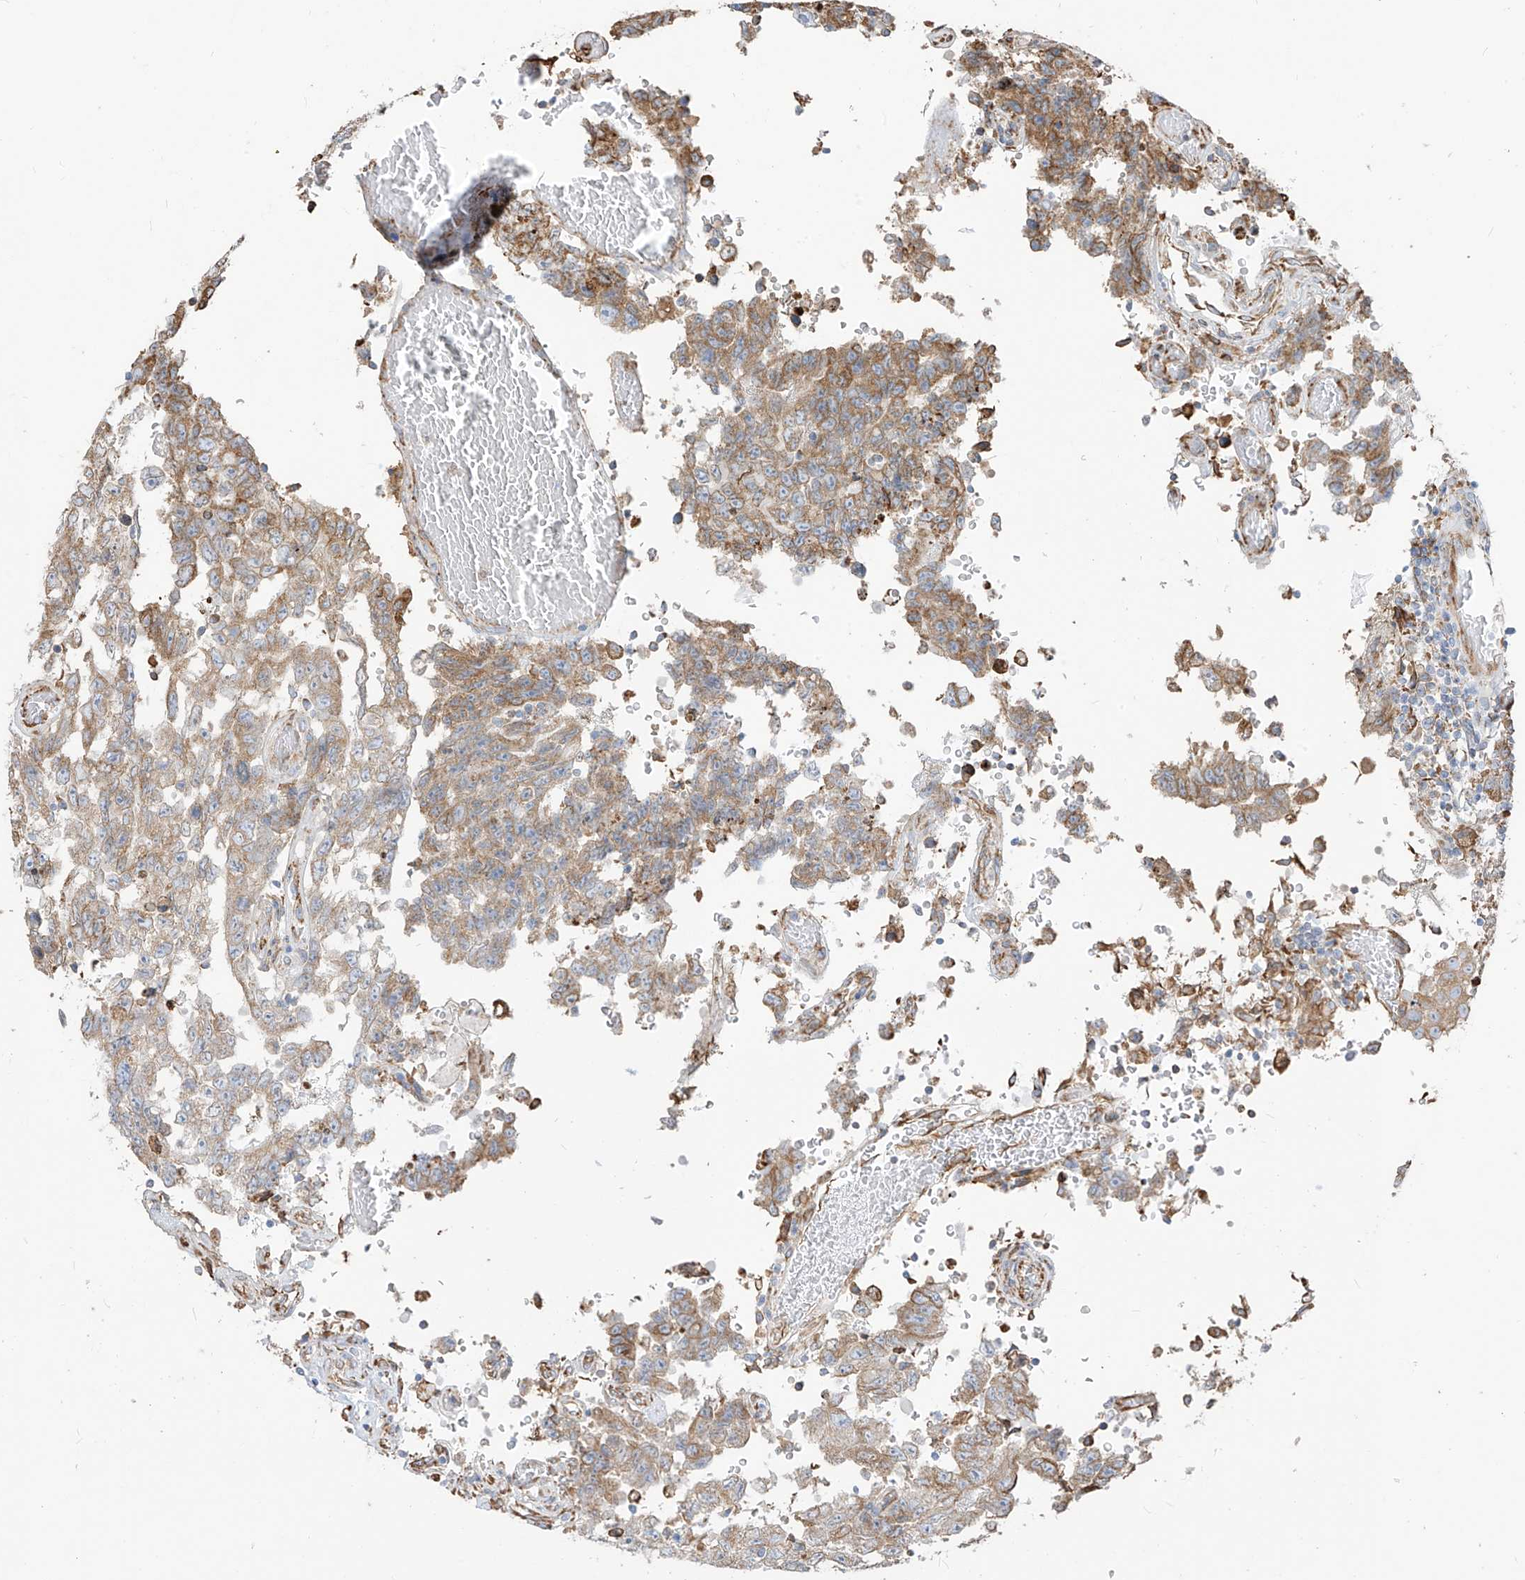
{"staining": {"intensity": "moderate", "quantity": ">75%", "location": "cytoplasmic/membranous"}, "tissue": "testis cancer", "cell_type": "Tumor cells", "image_type": "cancer", "snomed": [{"axis": "morphology", "description": "Carcinoma, Embryonal, NOS"}, {"axis": "topography", "description": "Testis"}], "caption": "An image of human embryonal carcinoma (testis) stained for a protein shows moderate cytoplasmic/membranous brown staining in tumor cells.", "gene": "PDIA6", "patient": {"sex": "male", "age": 26}}